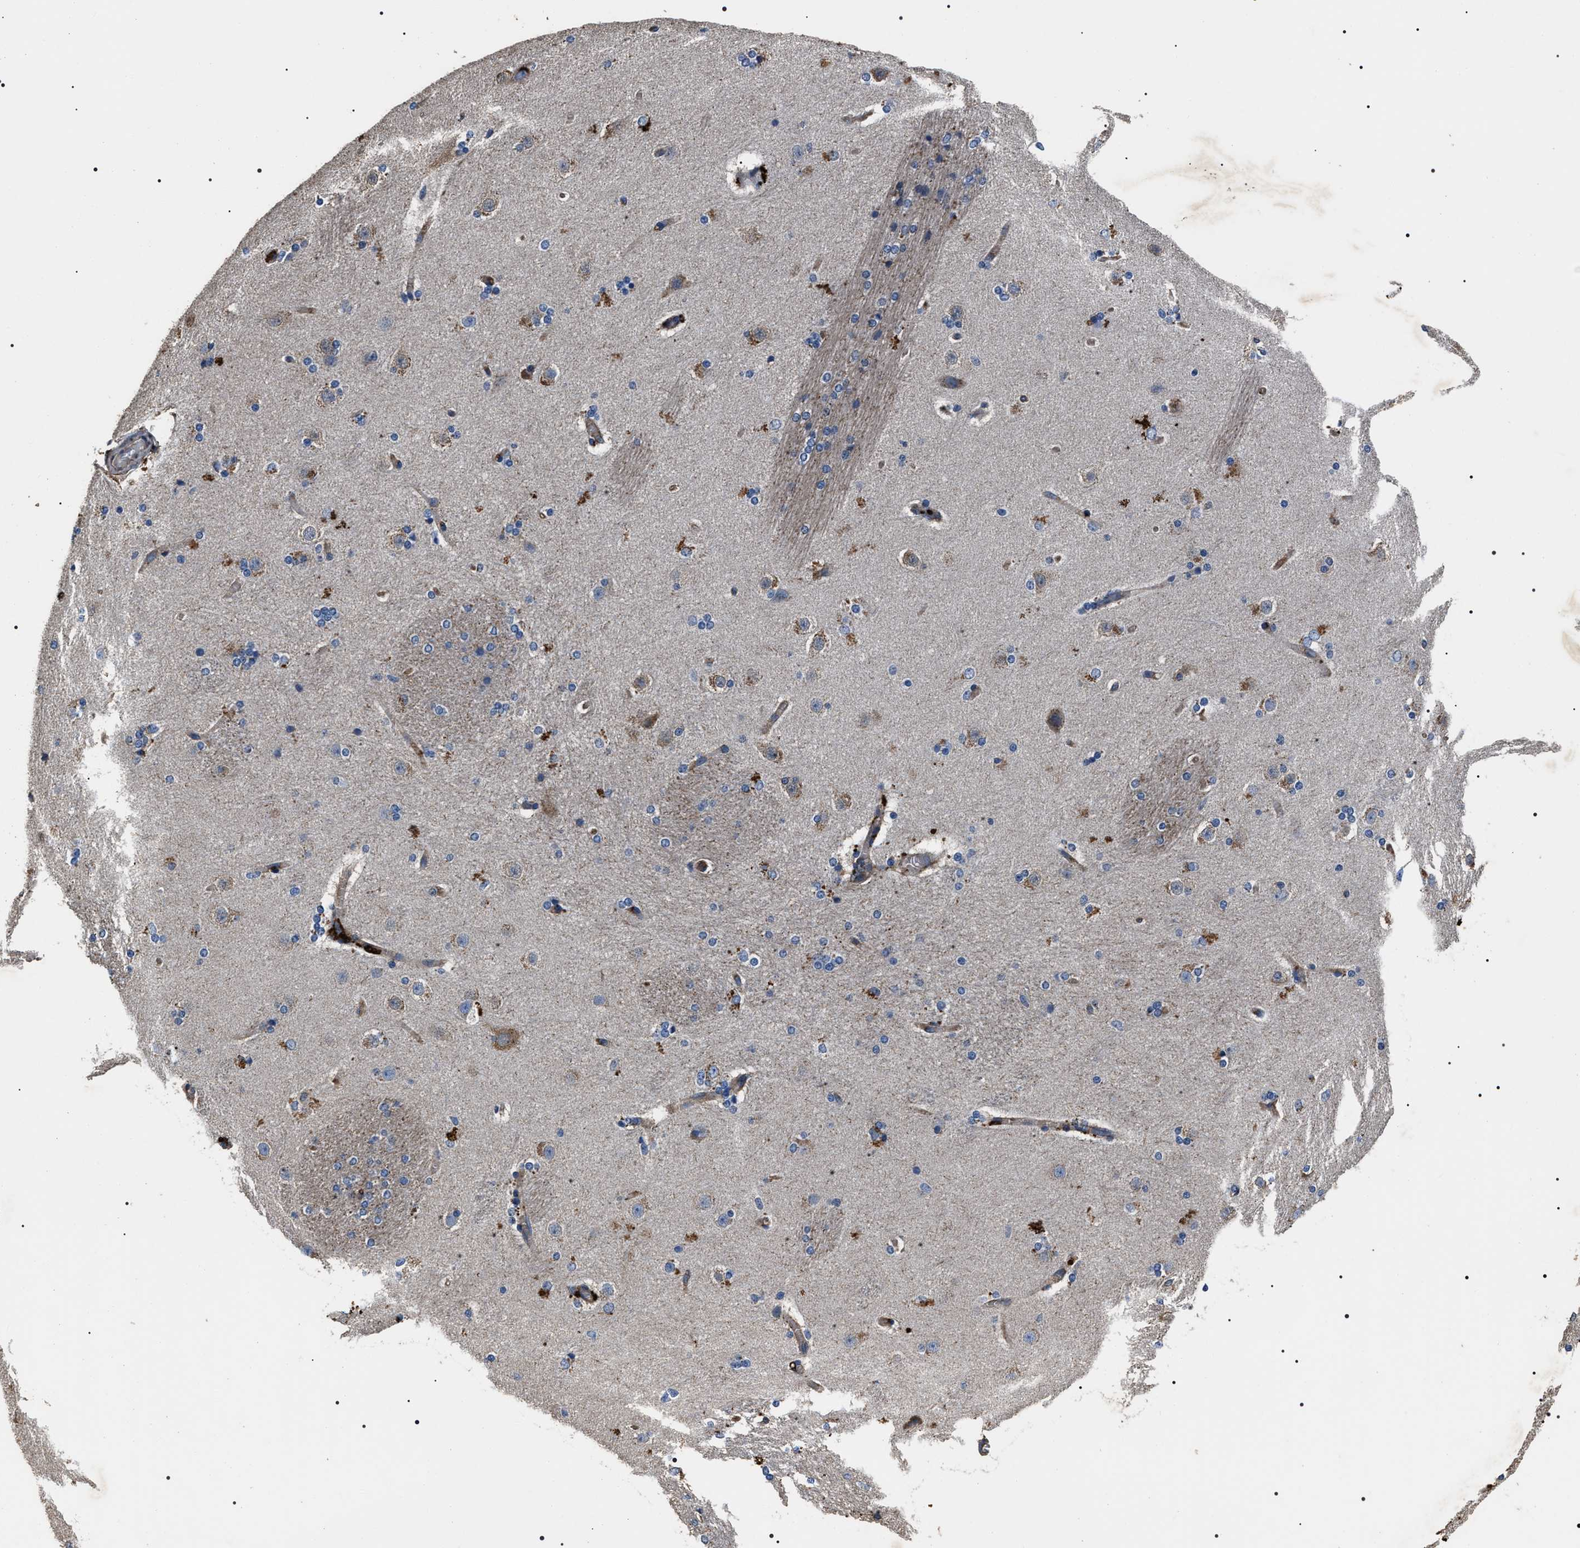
{"staining": {"intensity": "weak", "quantity": "<25%", "location": "cytoplasmic/membranous"}, "tissue": "caudate", "cell_type": "Glial cells", "image_type": "normal", "snomed": [{"axis": "morphology", "description": "Normal tissue, NOS"}, {"axis": "topography", "description": "Lateral ventricle wall"}], "caption": "This is a histopathology image of immunohistochemistry staining of benign caudate, which shows no expression in glial cells. The staining is performed using DAB brown chromogen with nuclei counter-stained in using hematoxylin.", "gene": "HSCB", "patient": {"sex": "female", "age": 19}}